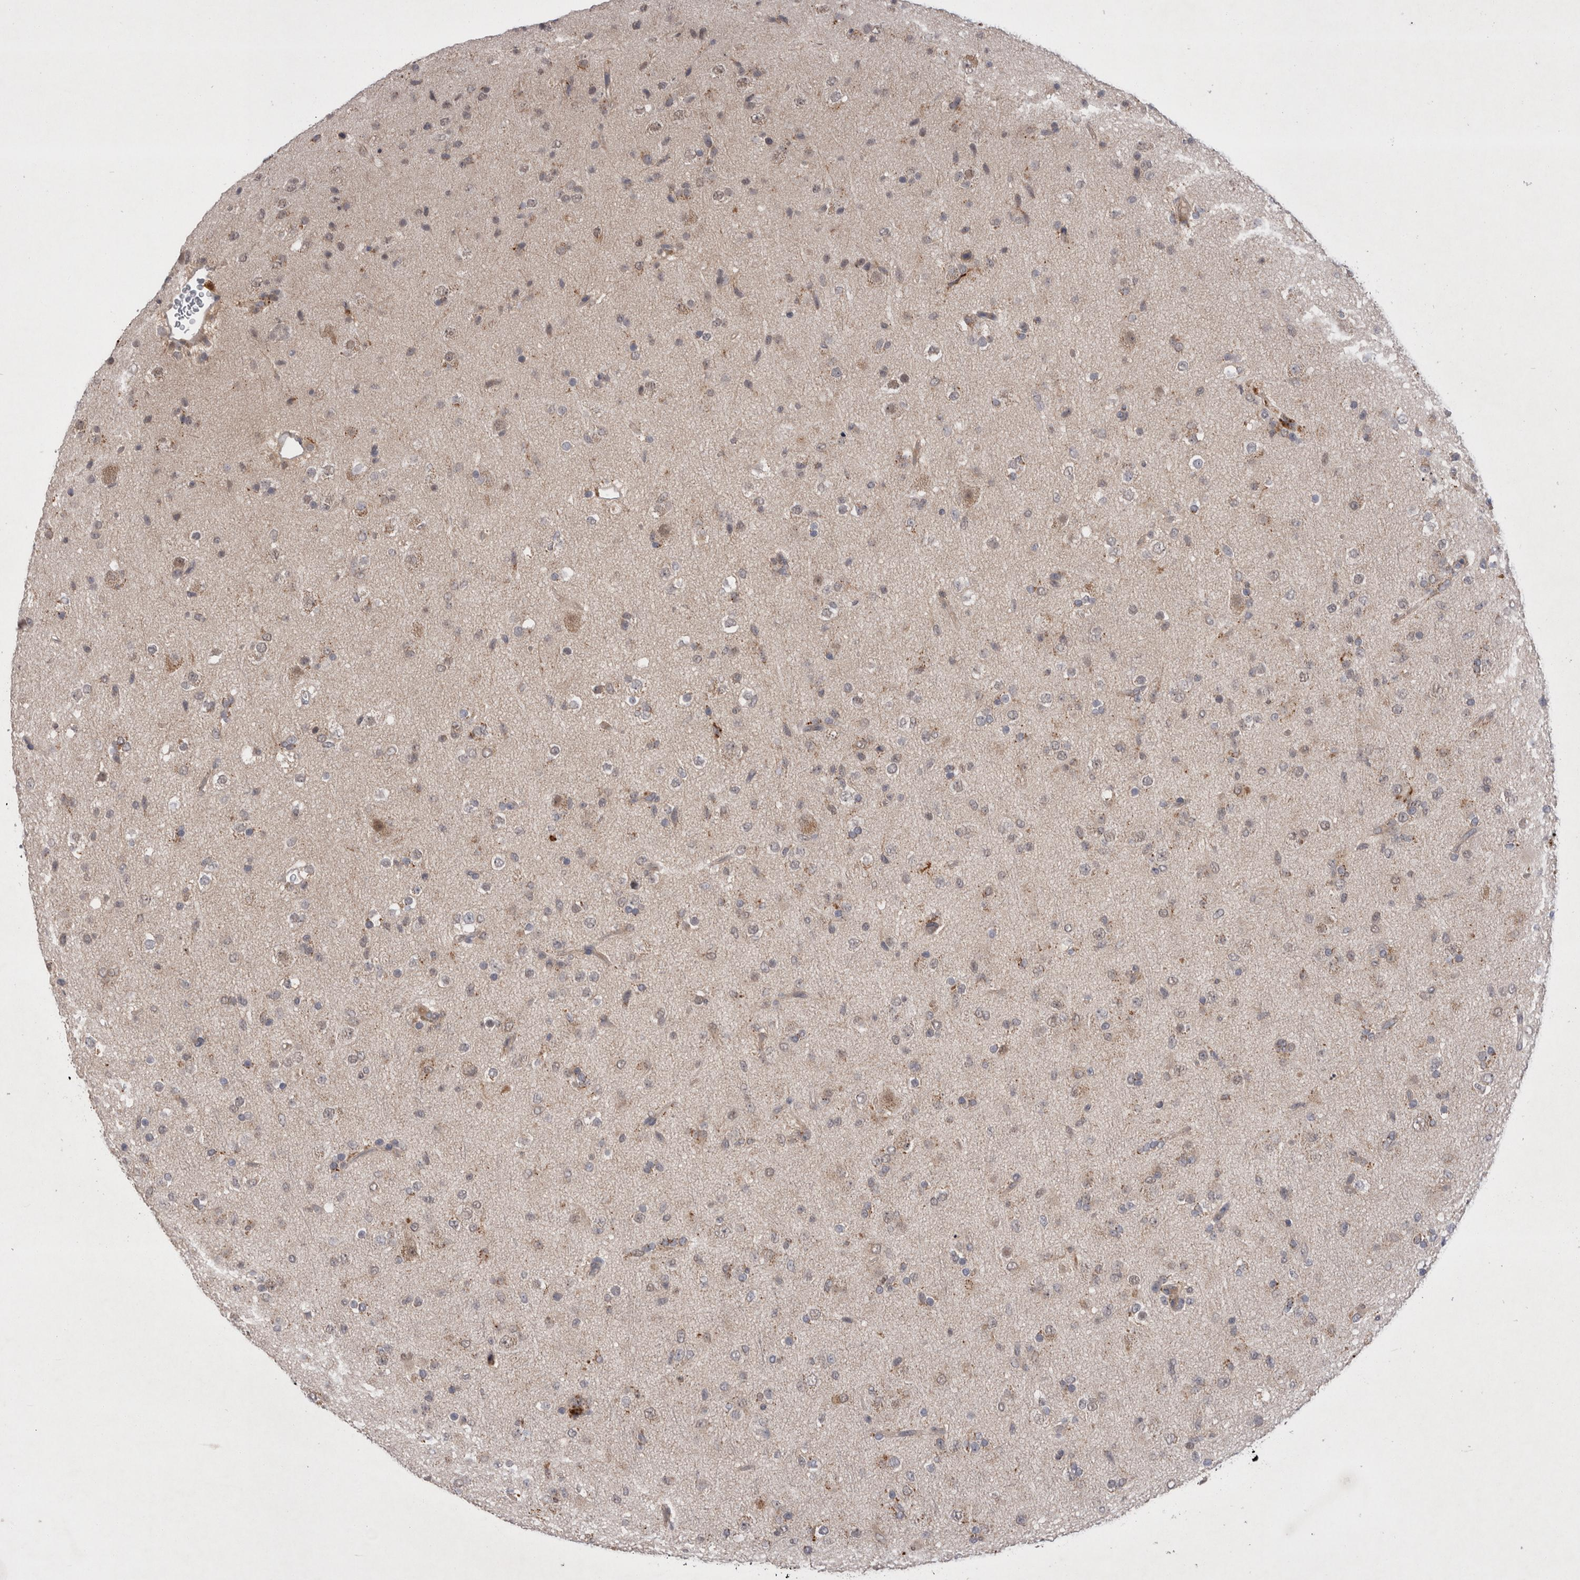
{"staining": {"intensity": "negative", "quantity": "none", "location": "none"}, "tissue": "glioma", "cell_type": "Tumor cells", "image_type": "cancer", "snomed": [{"axis": "morphology", "description": "Glioma, malignant, Low grade"}, {"axis": "topography", "description": "Brain"}], "caption": "Photomicrograph shows no significant protein expression in tumor cells of glioma.", "gene": "MRPL37", "patient": {"sex": "male", "age": 65}}